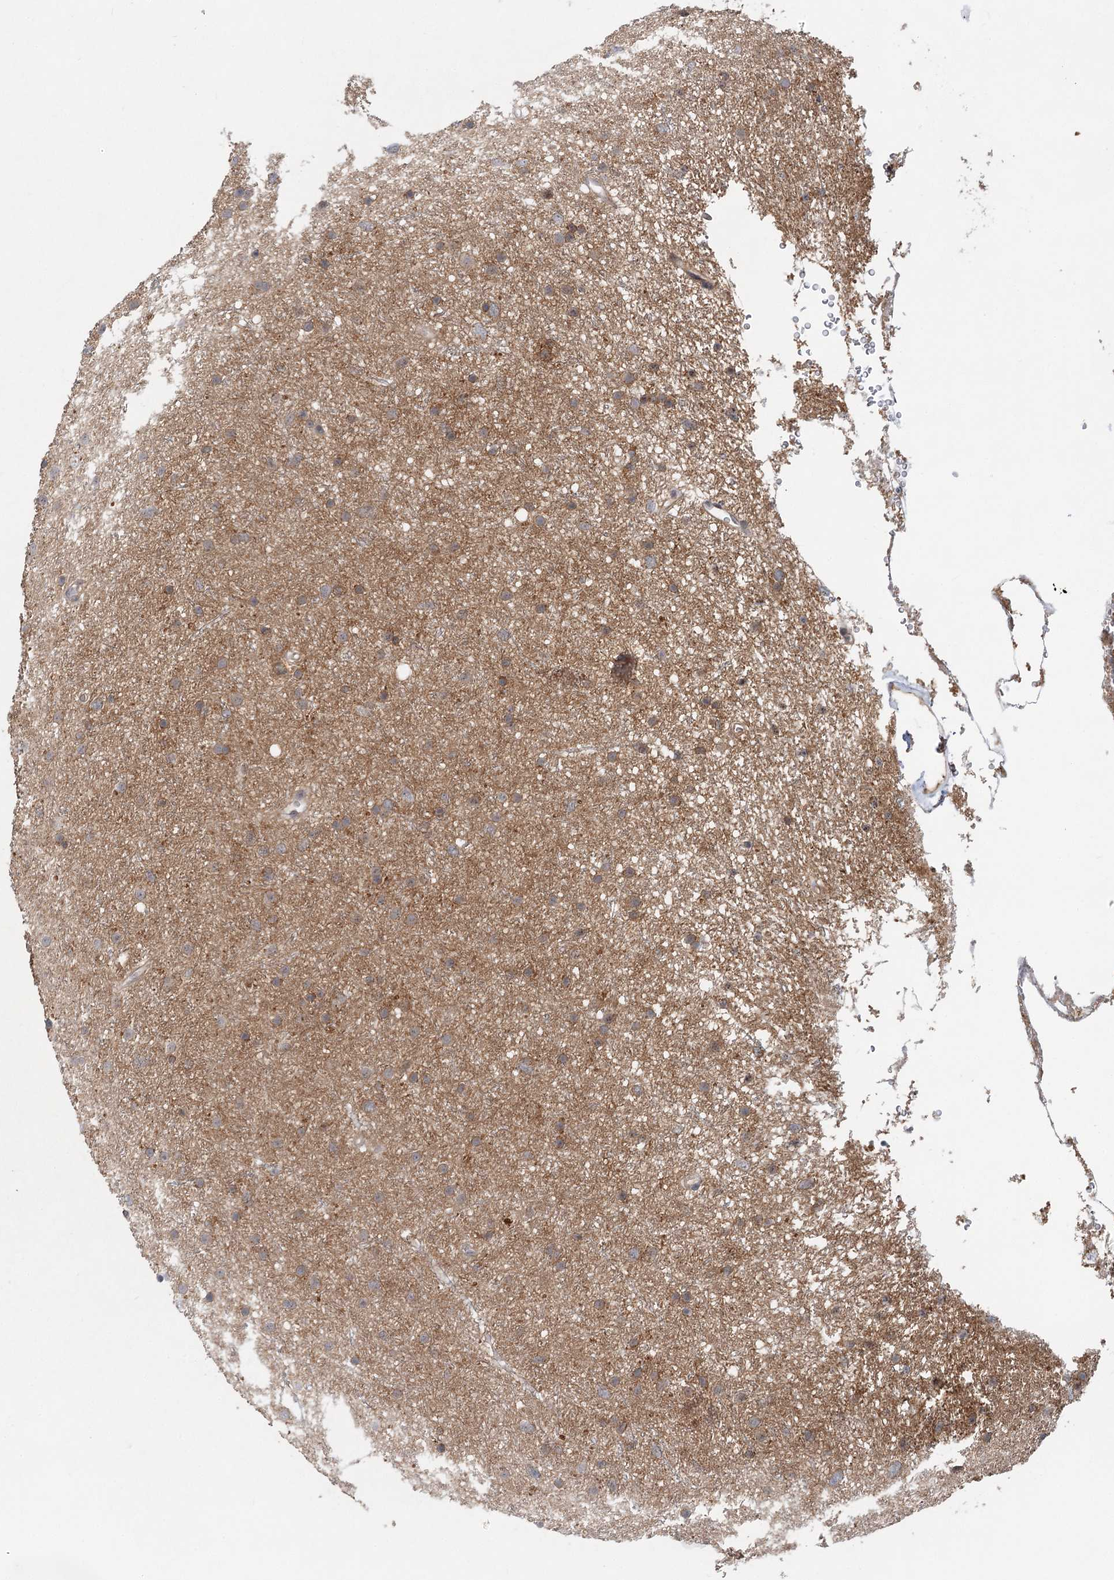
{"staining": {"intensity": "moderate", "quantity": "<25%", "location": "cytoplasmic/membranous"}, "tissue": "glioma", "cell_type": "Tumor cells", "image_type": "cancer", "snomed": [{"axis": "morphology", "description": "Glioma, malignant, Low grade"}, {"axis": "topography", "description": "Cerebral cortex"}], "caption": "The immunohistochemical stain labels moderate cytoplasmic/membranous expression in tumor cells of glioma tissue. (IHC, brightfield microscopy, high magnification).", "gene": "CDC42SE2", "patient": {"sex": "female", "age": 39}}